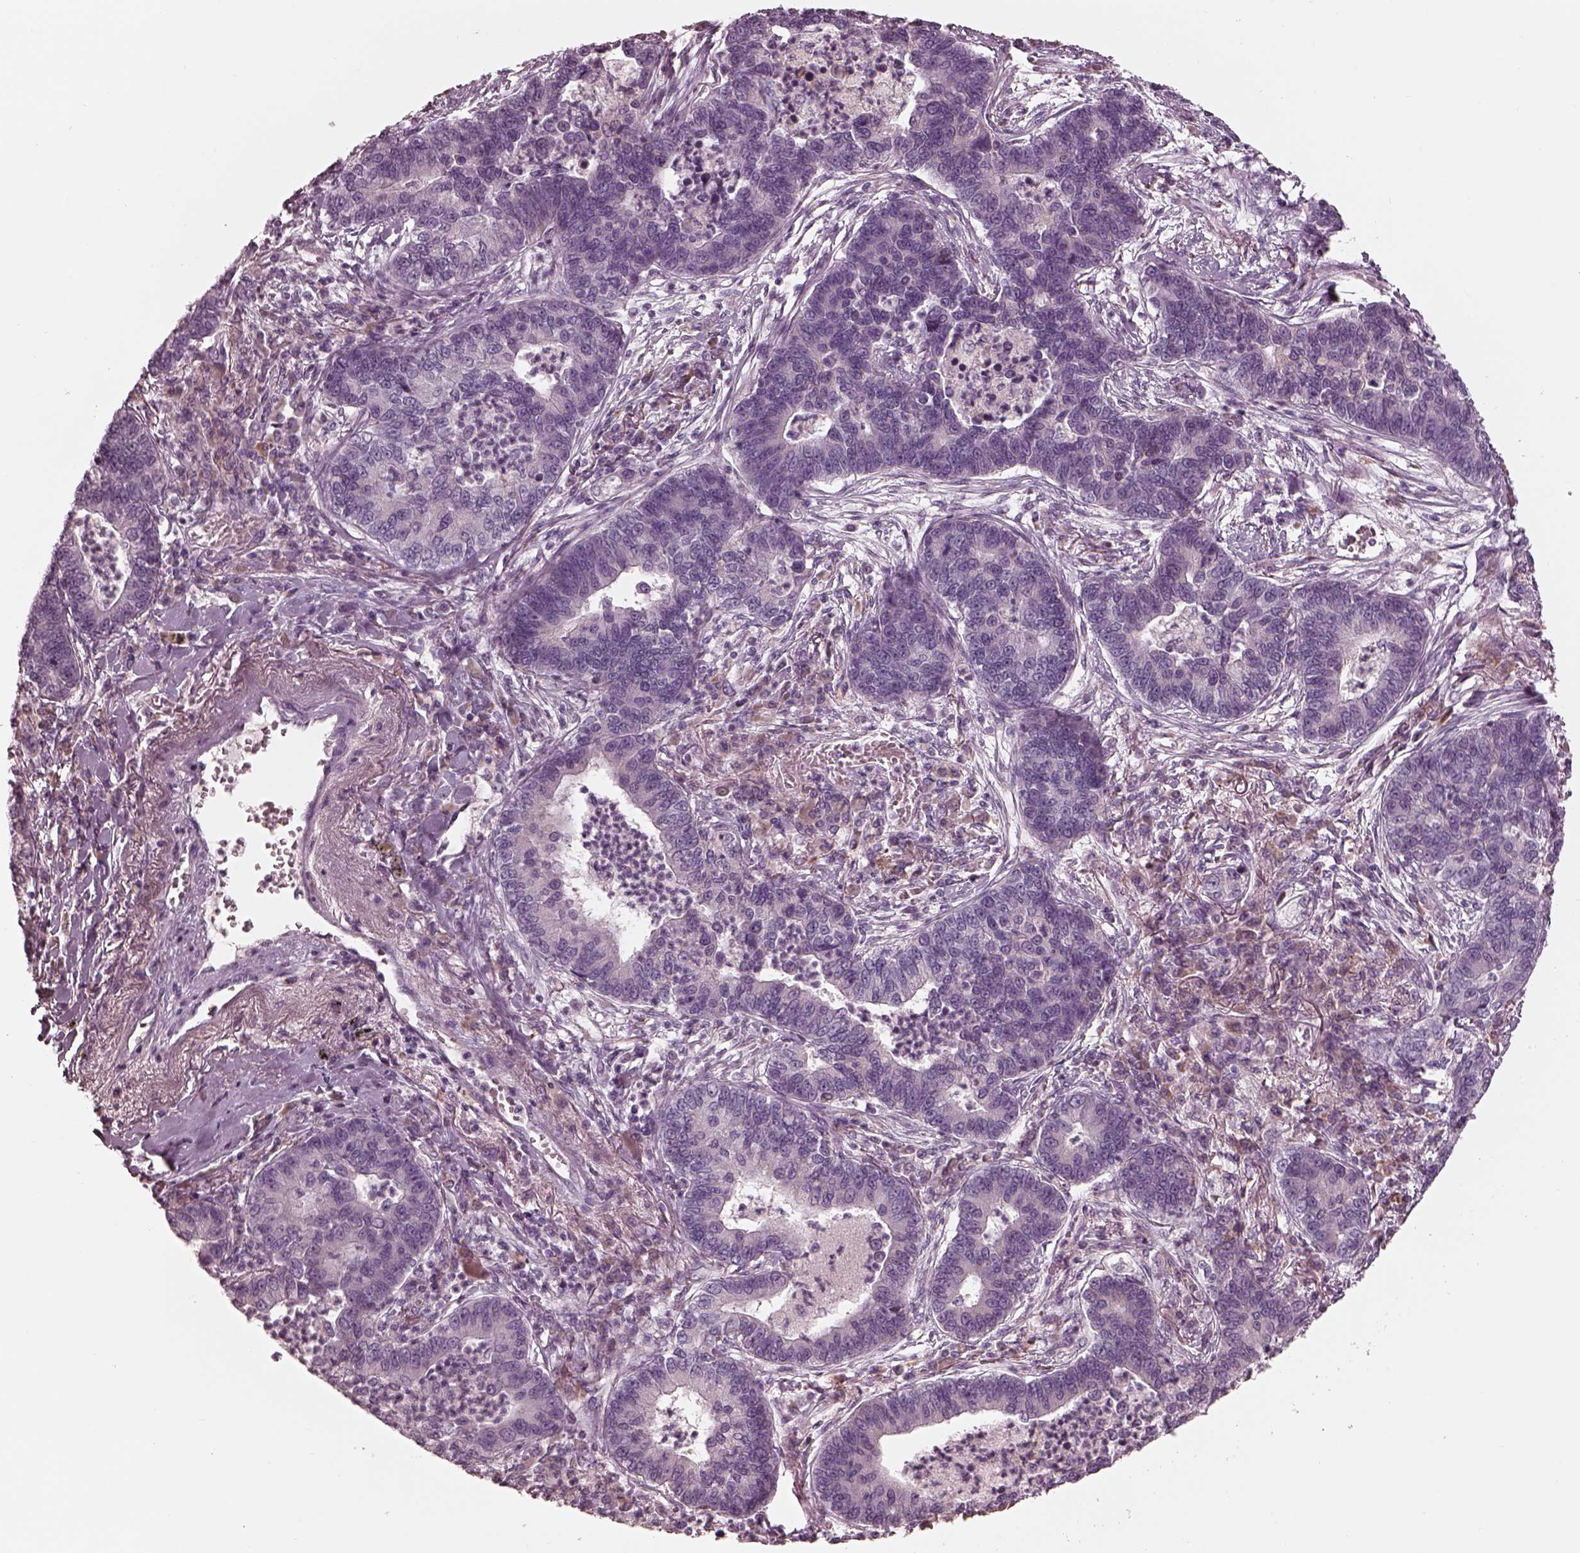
{"staining": {"intensity": "negative", "quantity": "none", "location": "none"}, "tissue": "lung cancer", "cell_type": "Tumor cells", "image_type": "cancer", "snomed": [{"axis": "morphology", "description": "Adenocarcinoma, NOS"}, {"axis": "topography", "description": "Lung"}], "caption": "This is an IHC micrograph of adenocarcinoma (lung). There is no expression in tumor cells.", "gene": "CADM2", "patient": {"sex": "female", "age": 57}}